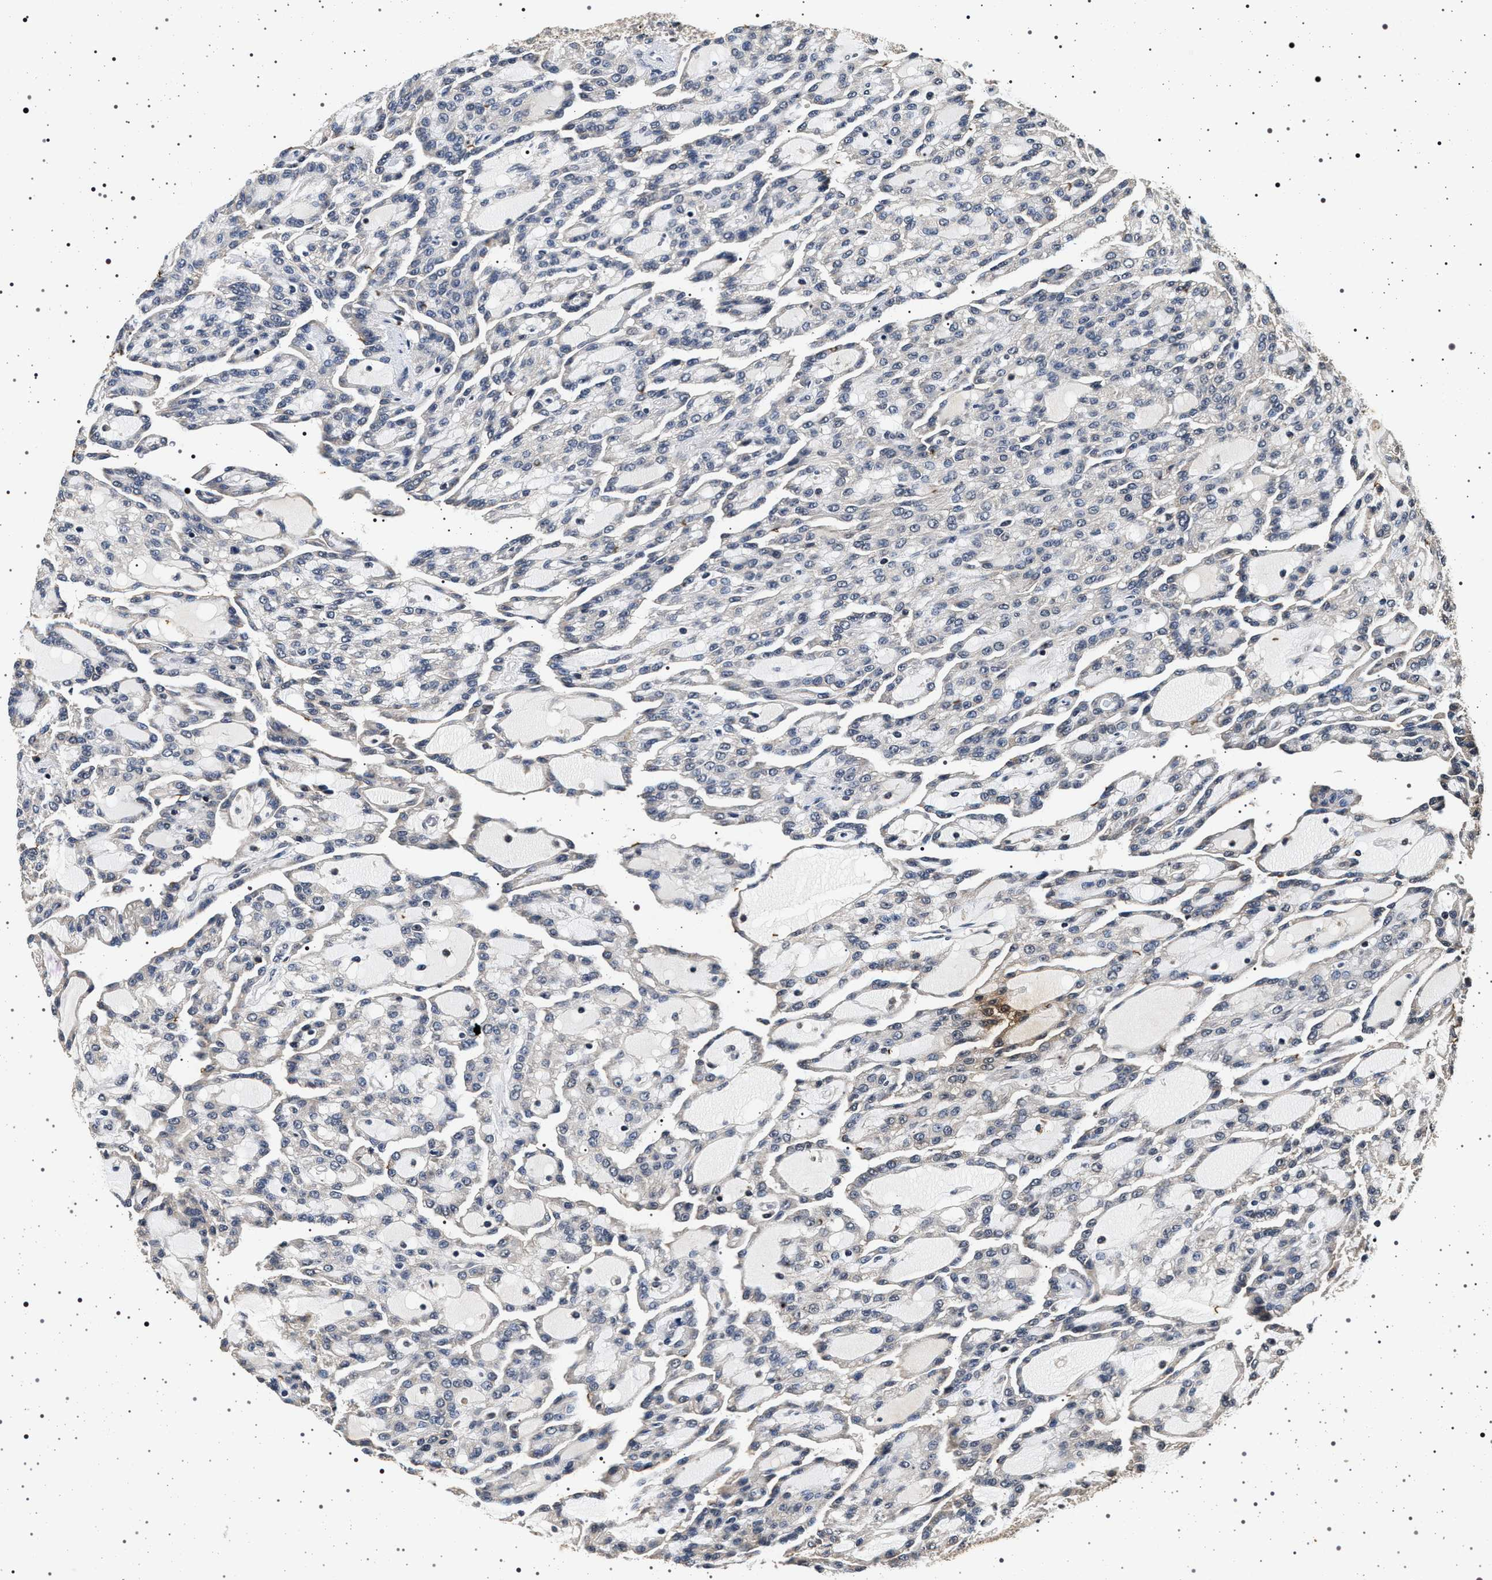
{"staining": {"intensity": "negative", "quantity": "none", "location": "none"}, "tissue": "renal cancer", "cell_type": "Tumor cells", "image_type": "cancer", "snomed": [{"axis": "morphology", "description": "Adenocarcinoma, NOS"}, {"axis": "topography", "description": "Kidney"}], "caption": "IHC histopathology image of adenocarcinoma (renal) stained for a protein (brown), which reveals no staining in tumor cells. The staining is performed using DAB (3,3'-diaminobenzidine) brown chromogen with nuclei counter-stained in using hematoxylin.", "gene": "CDKN1B", "patient": {"sex": "male", "age": 63}}